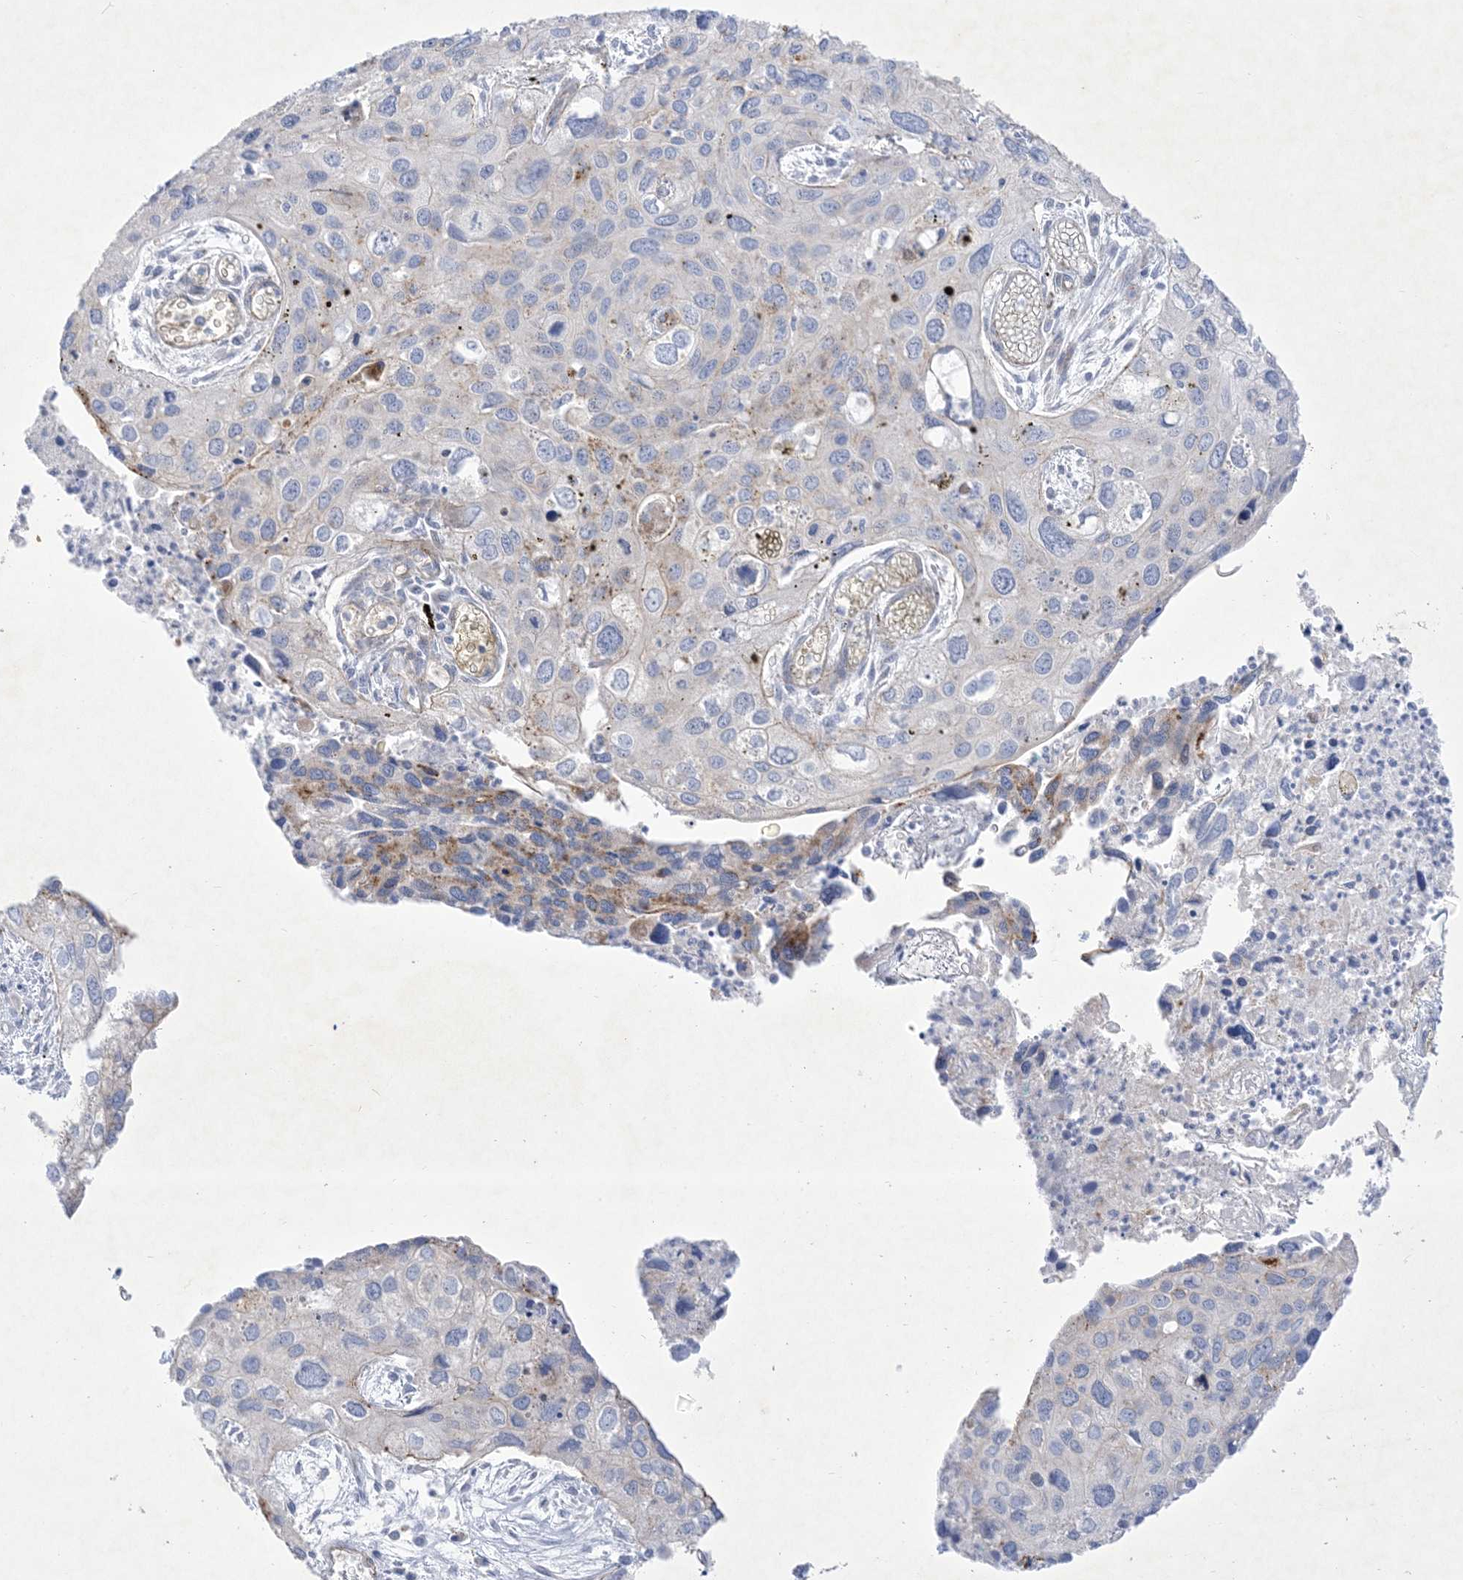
{"staining": {"intensity": "negative", "quantity": "none", "location": "none"}, "tissue": "cervical cancer", "cell_type": "Tumor cells", "image_type": "cancer", "snomed": [{"axis": "morphology", "description": "Squamous cell carcinoma, NOS"}, {"axis": "topography", "description": "Cervix"}], "caption": "This photomicrograph is of cervical cancer stained with immunohistochemistry (IHC) to label a protein in brown with the nuclei are counter-stained blue. There is no positivity in tumor cells.", "gene": "B3GNT7", "patient": {"sex": "female", "age": 55}}